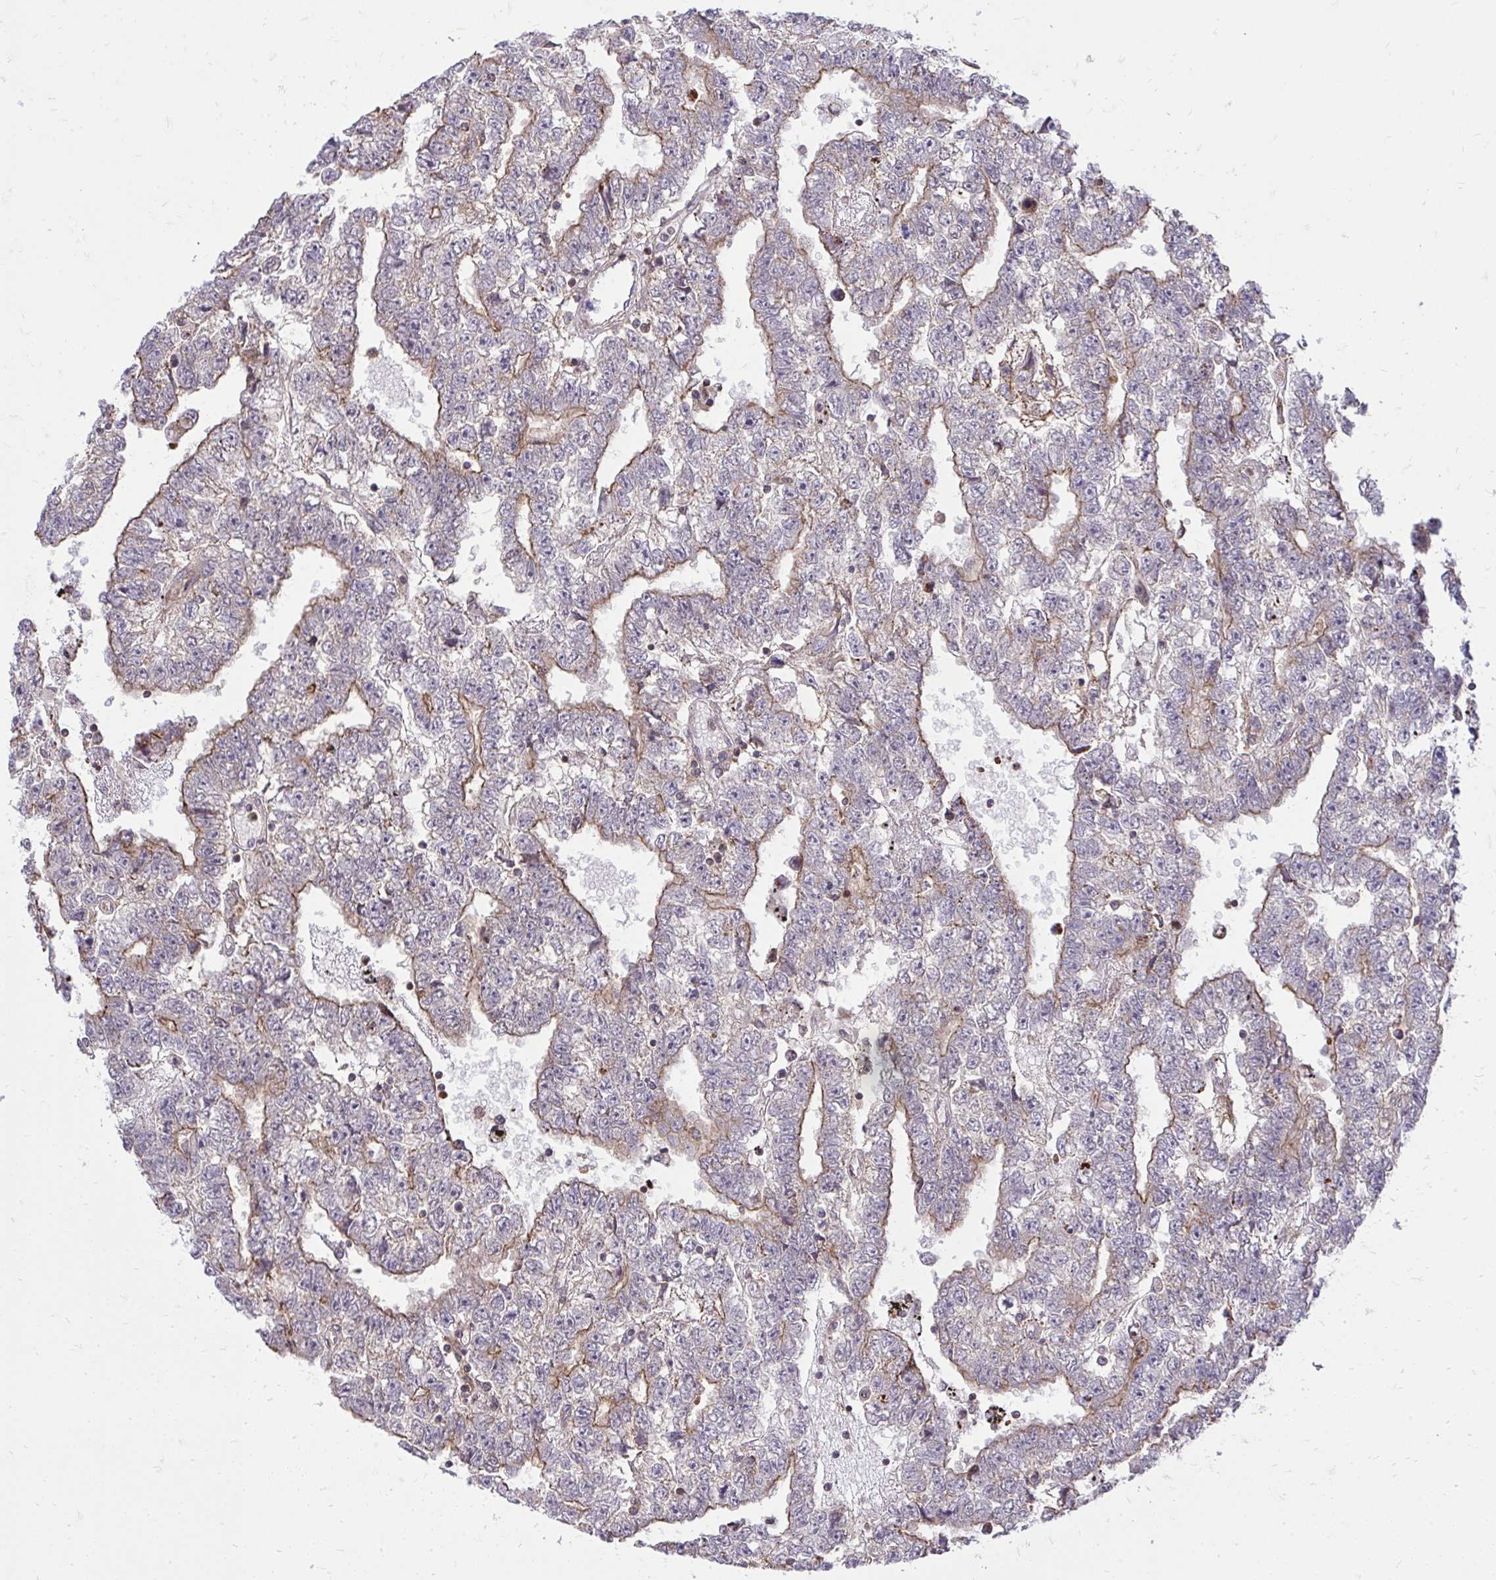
{"staining": {"intensity": "moderate", "quantity": "25%-75%", "location": "cytoplasmic/membranous"}, "tissue": "testis cancer", "cell_type": "Tumor cells", "image_type": "cancer", "snomed": [{"axis": "morphology", "description": "Carcinoma, Embryonal, NOS"}, {"axis": "topography", "description": "Testis"}], "caption": "Protein staining shows moderate cytoplasmic/membranous expression in approximately 25%-75% of tumor cells in testis cancer.", "gene": "SLC7A5", "patient": {"sex": "male", "age": 25}}